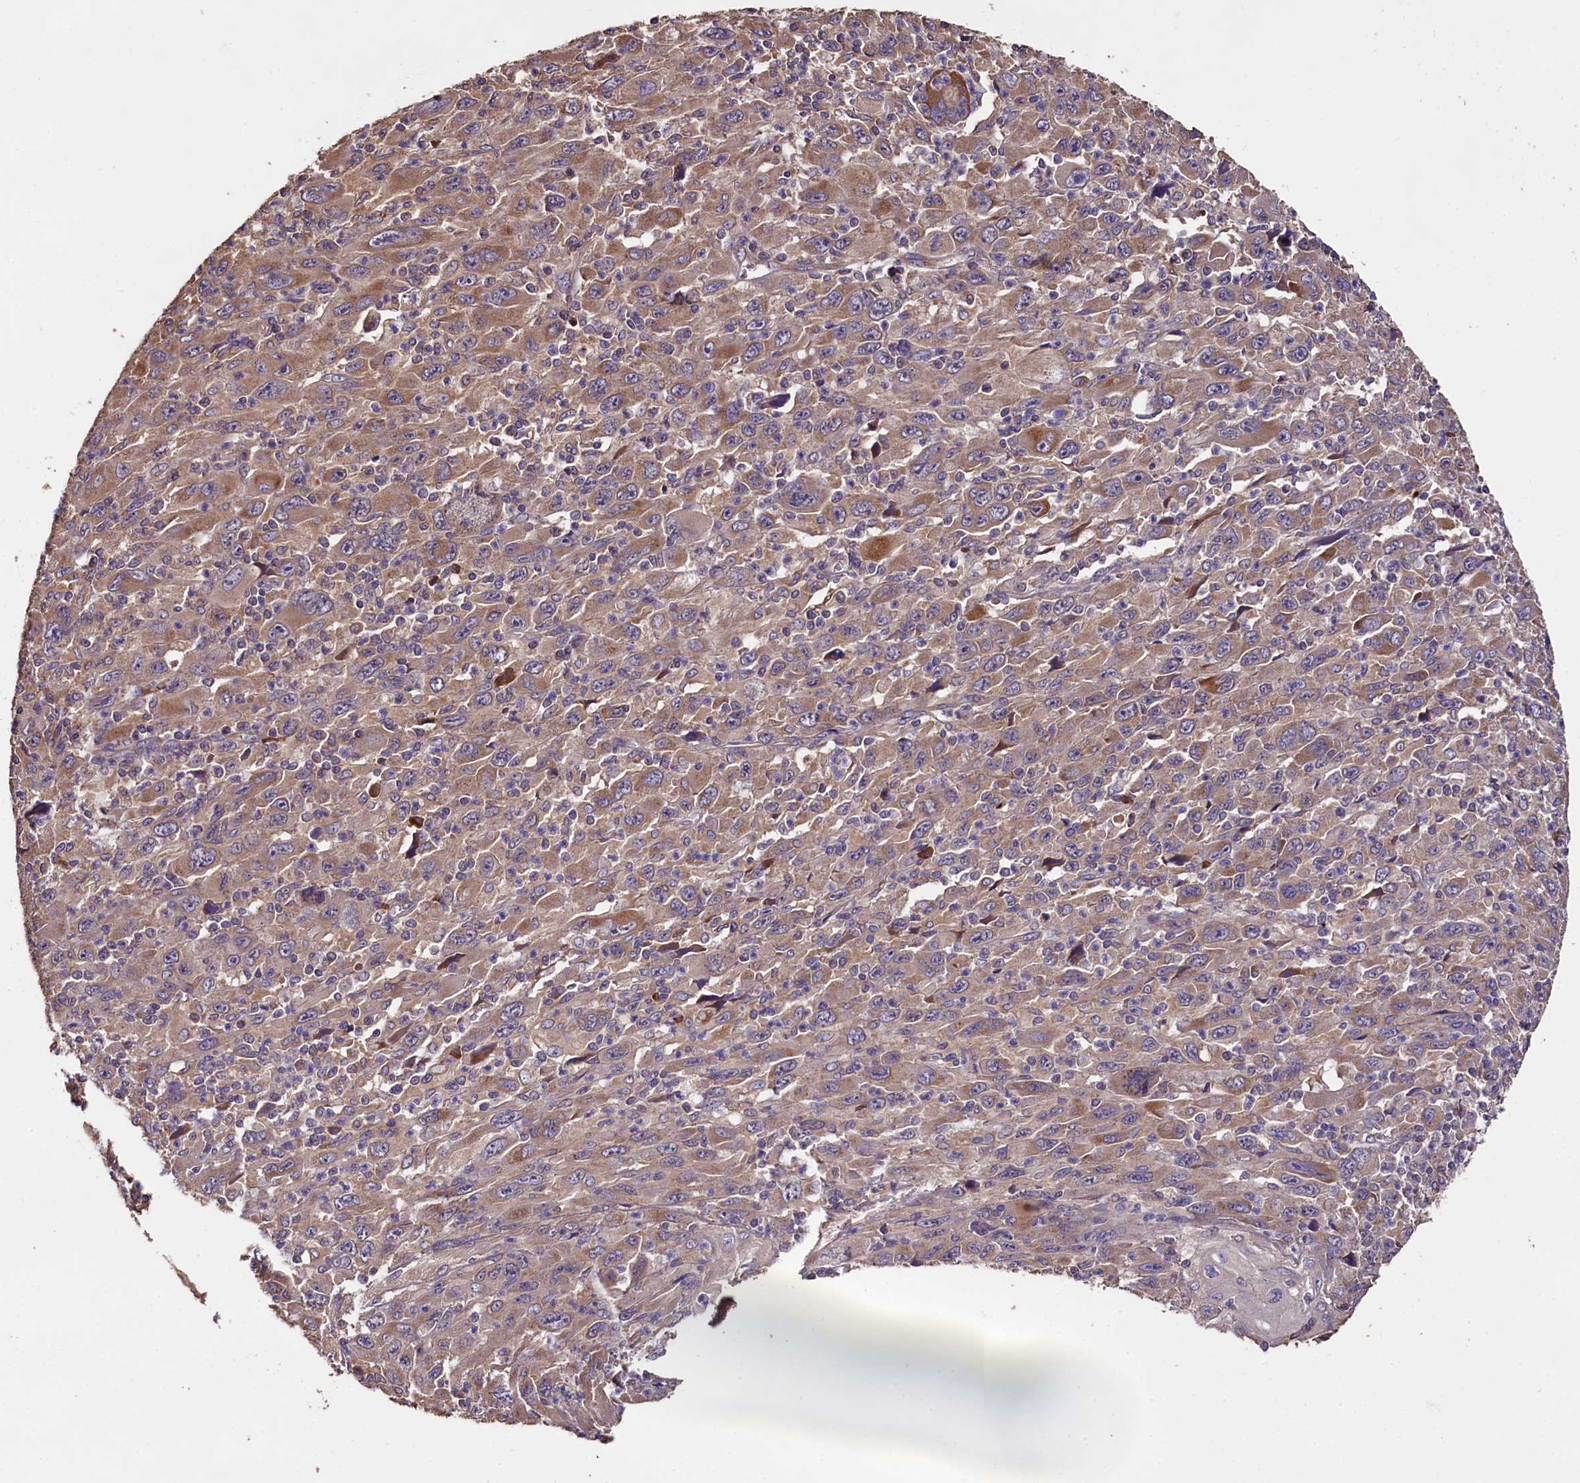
{"staining": {"intensity": "moderate", "quantity": "25%-75%", "location": "cytoplasmic/membranous"}, "tissue": "melanoma", "cell_type": "Tumor cells", "image_type": "cancer", "snomed": [{"axis": "morphology", "description": "Malignant melanoma, Metastatic site"}, {"axis": "topography", "description": "Skin"}], "caption": "Brown immunohistochemical staining in human malignant melanoma (metastatic site) reveals moderate cytoplasmic/membranous staining in approximately 25%-75% of tumor cells.", "gene": "ENKD1", "patient": {"sex": "female", "age": 56}}